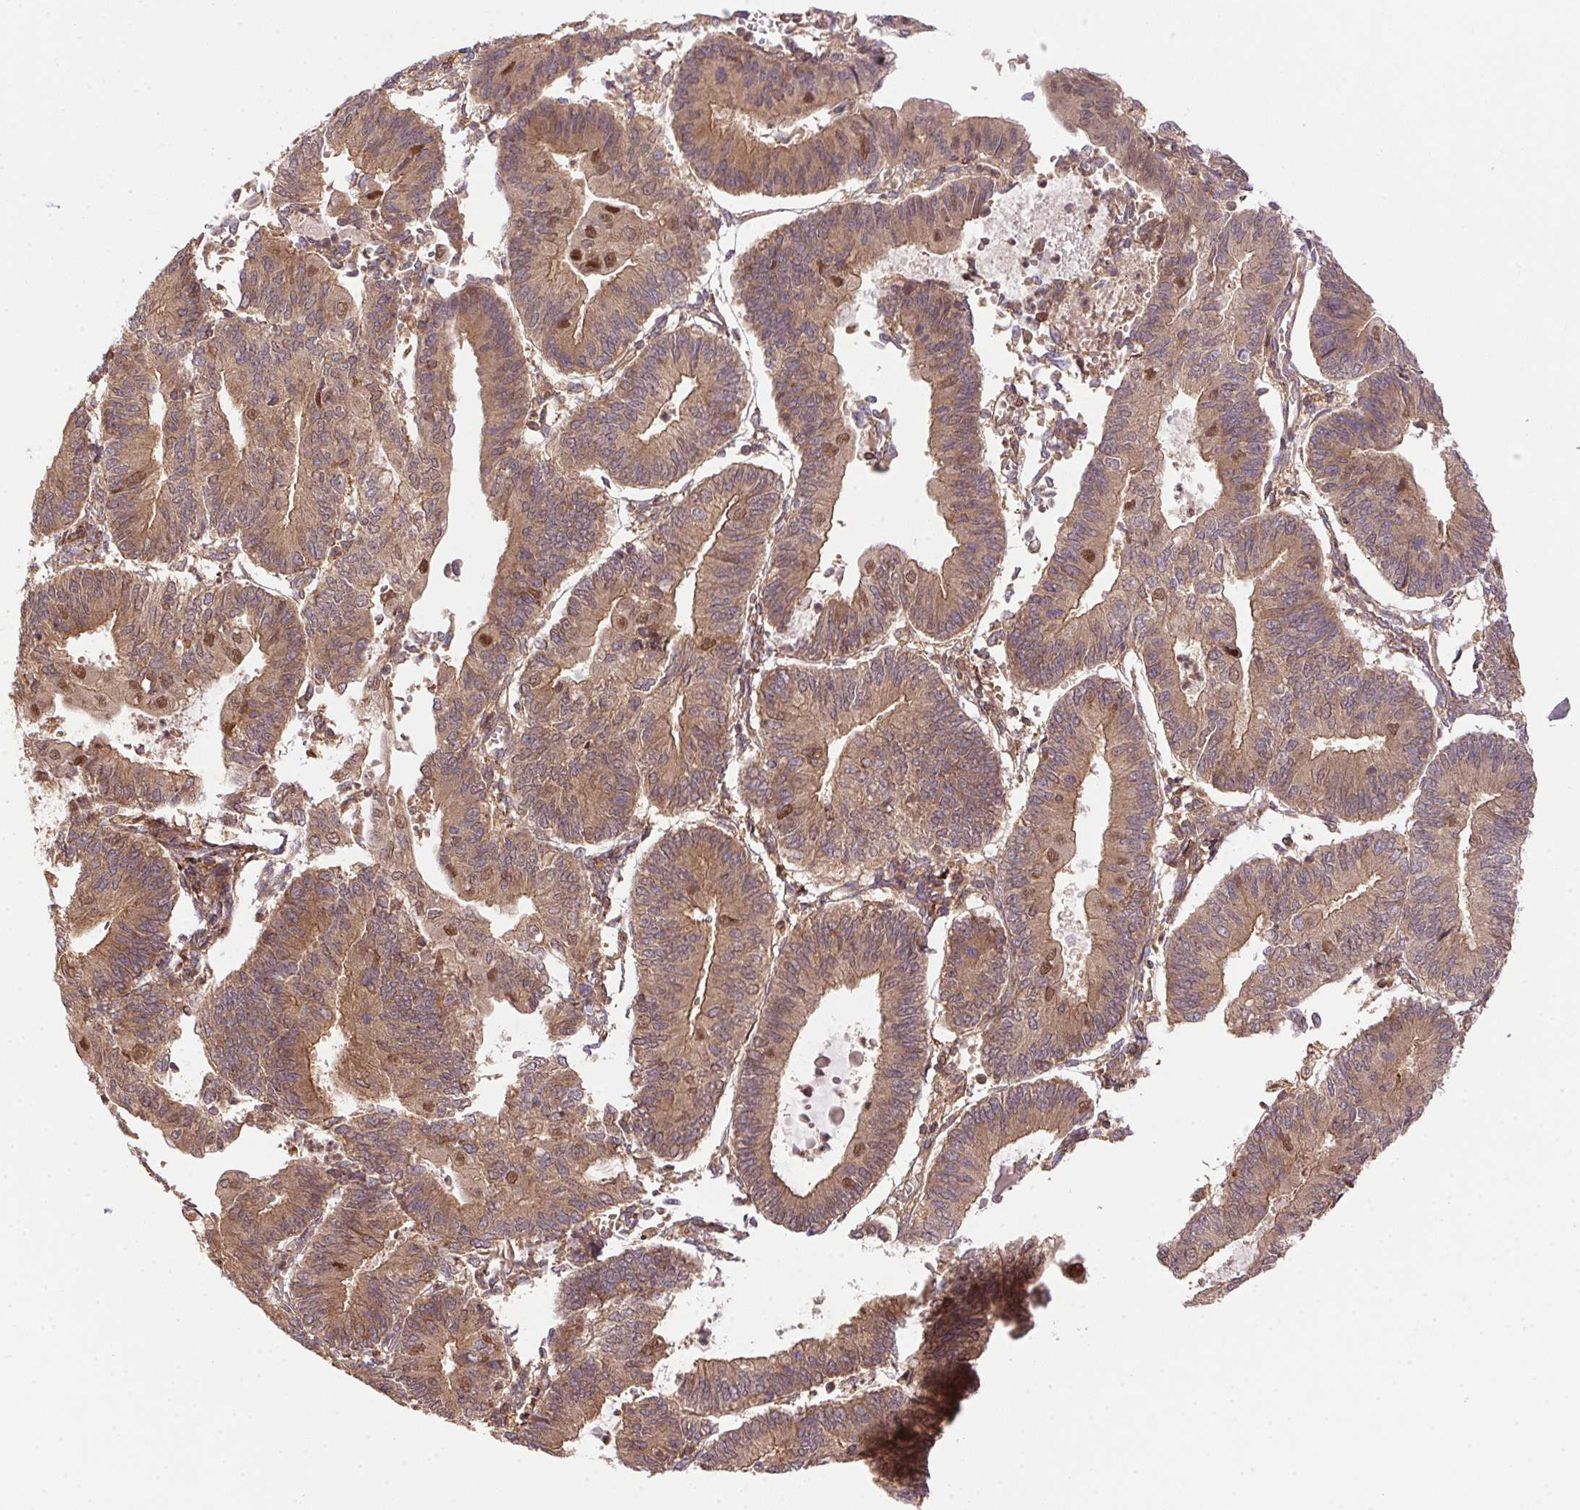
{"staining": {"intensity": "moderate", "quantity": ">75%", "location": "cytoplasmic/membranous"}, "tissue": "prostate cancer", "cell_type": "Tumor cells", "image_type": "cancer", "snomed": [{"axis": "morphology", "description": "Adenocarcinoma, High grade"}, {"axis": "topography", "description": "Prostate"}], "caption": "Immunohistochemical staining of prostate cancer (high-grade adenocarcinoma) exhibits medium levels of moderate cytoplasmic/membranous staining in approximately >75% of tumor cells.", "gene": "MEX3D", "patient": {"sex": "male", "age": 67}}